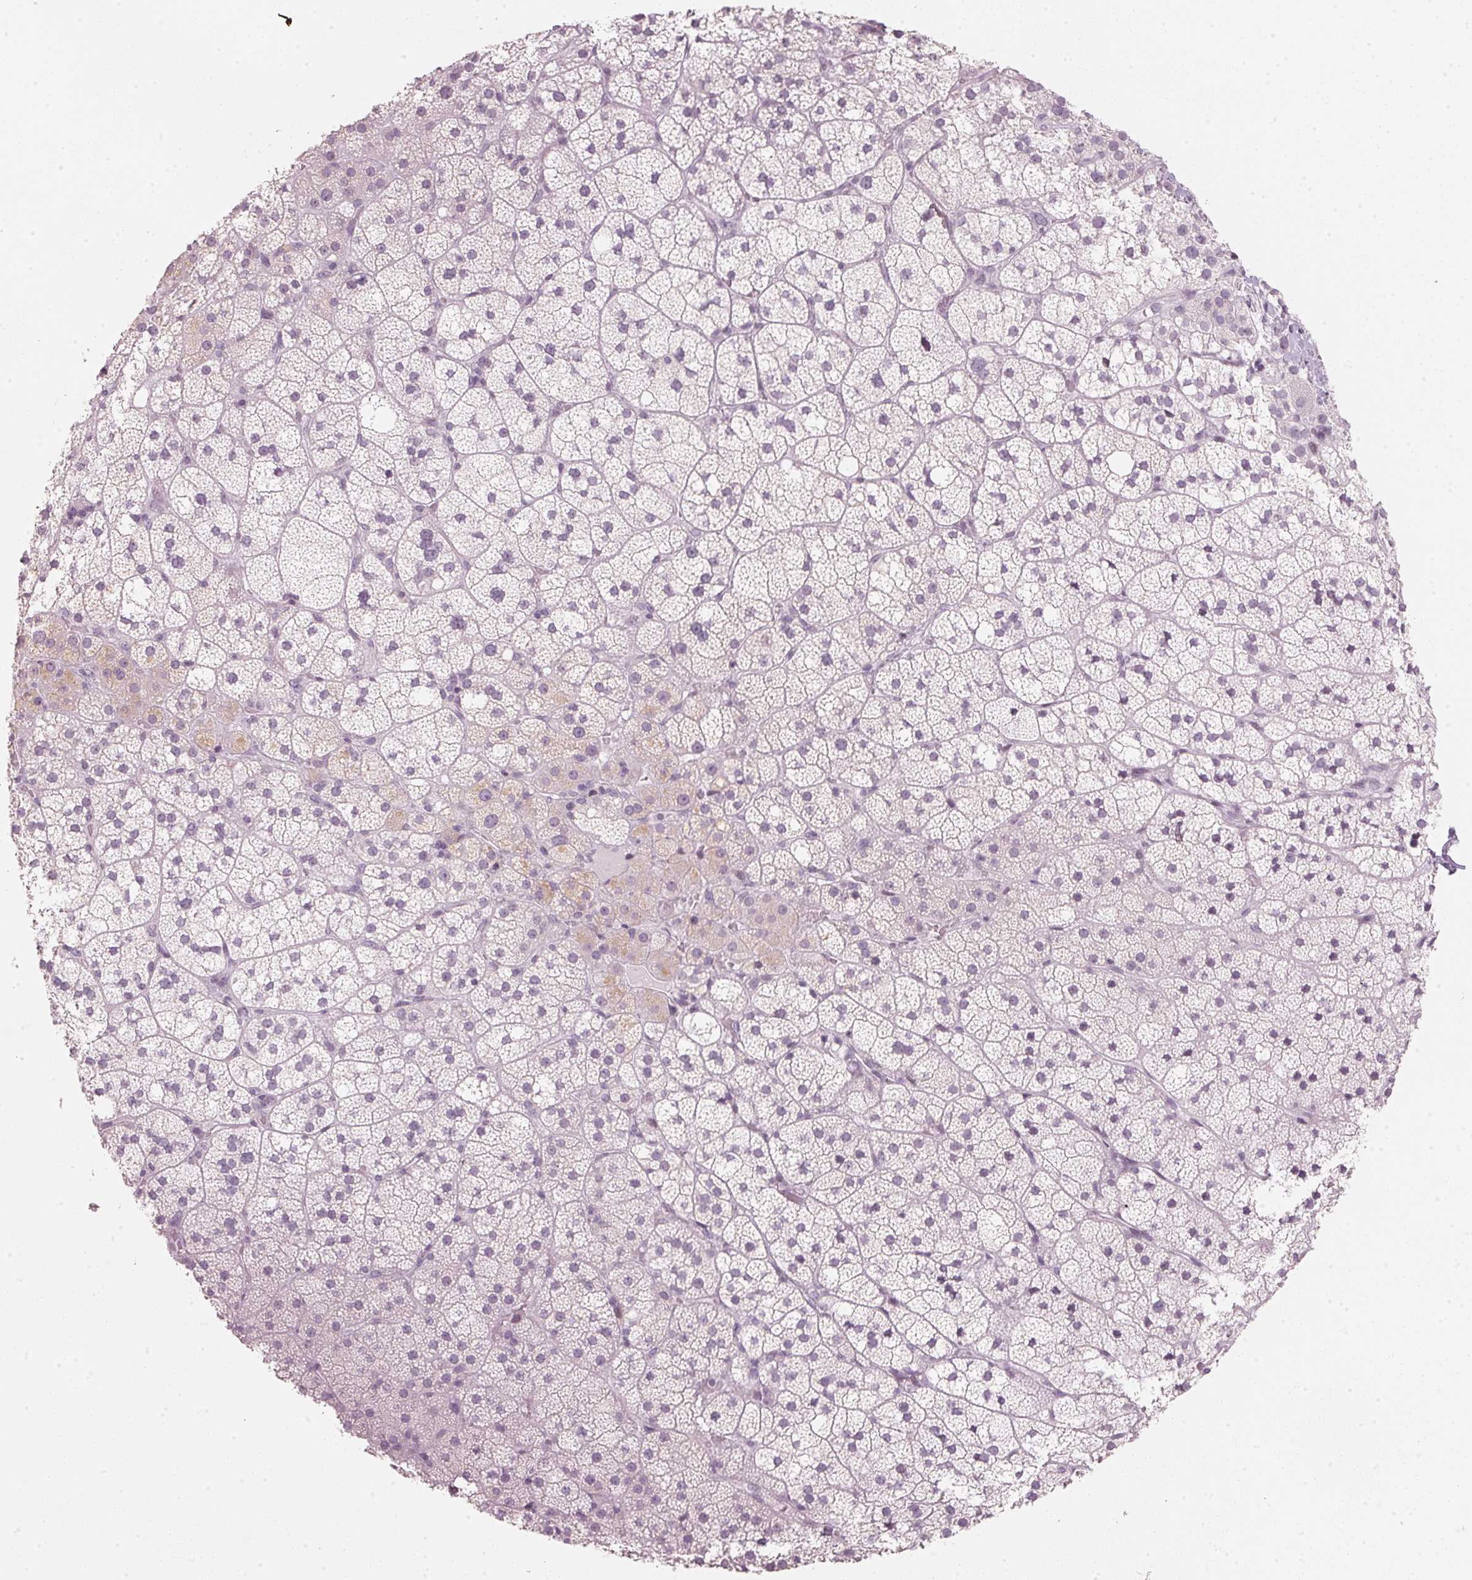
{"staining": {"intensity": "weak", "quantity": "<25%", "location": "cytoplasmic/membranous"}, "tissue": "adrenal gland", "cell_type": "Glandular cells", "image_type": "normal", "snomed": [{"axis": "morphology", "description": "Normal tissue, NOS"}, {"axis": "topography", "description": "Adrenal gland"}], "caption": "Immunohistochemistry of benign adrenal gland displays no positivity in glandular cells.", "gene": "SFRP4", "patient": {"sex": "male", "age": 53}}